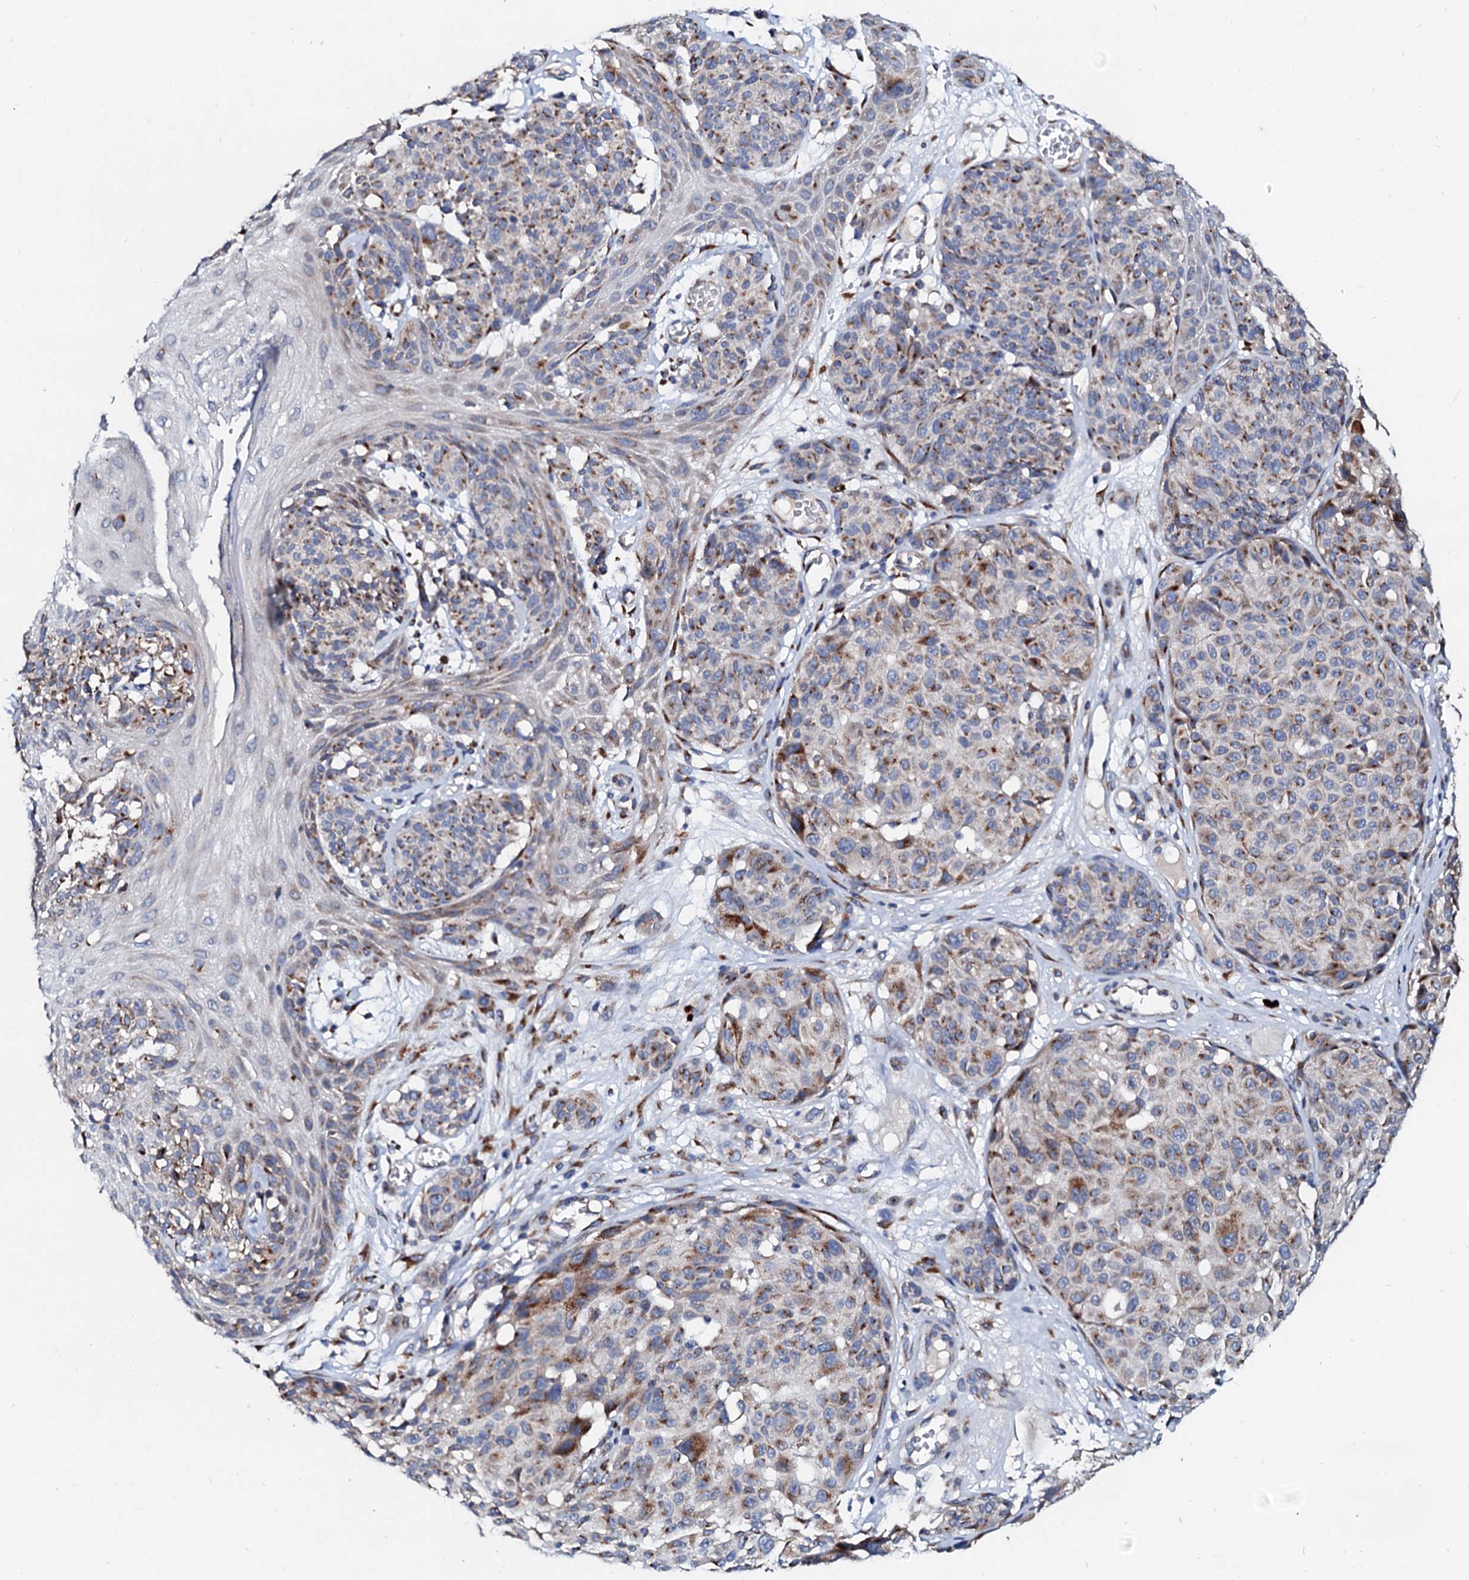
{"staining": {"intensity": "moderate", "quantity": "25%-75%", "location": "cytoplasmic/membranous"}, "tissue": "melanoma", "cell_type": "Tumor cells", "image_type": "cancer", "snomed": [{"axis": "morphology", "description": "Malignant melanoma, NOS"}, {"axis": "topography", "description": "Skin"}], "caption": "The histopathology image demonstrates immunohistochemical staining of malignant melanoma. There is moderate cytoplasmic/membranous expression is seen in approximately 25%-75% of tumor cells.", "gene": "LMAN1", "patient": {"sex": "male", "age": 83}}